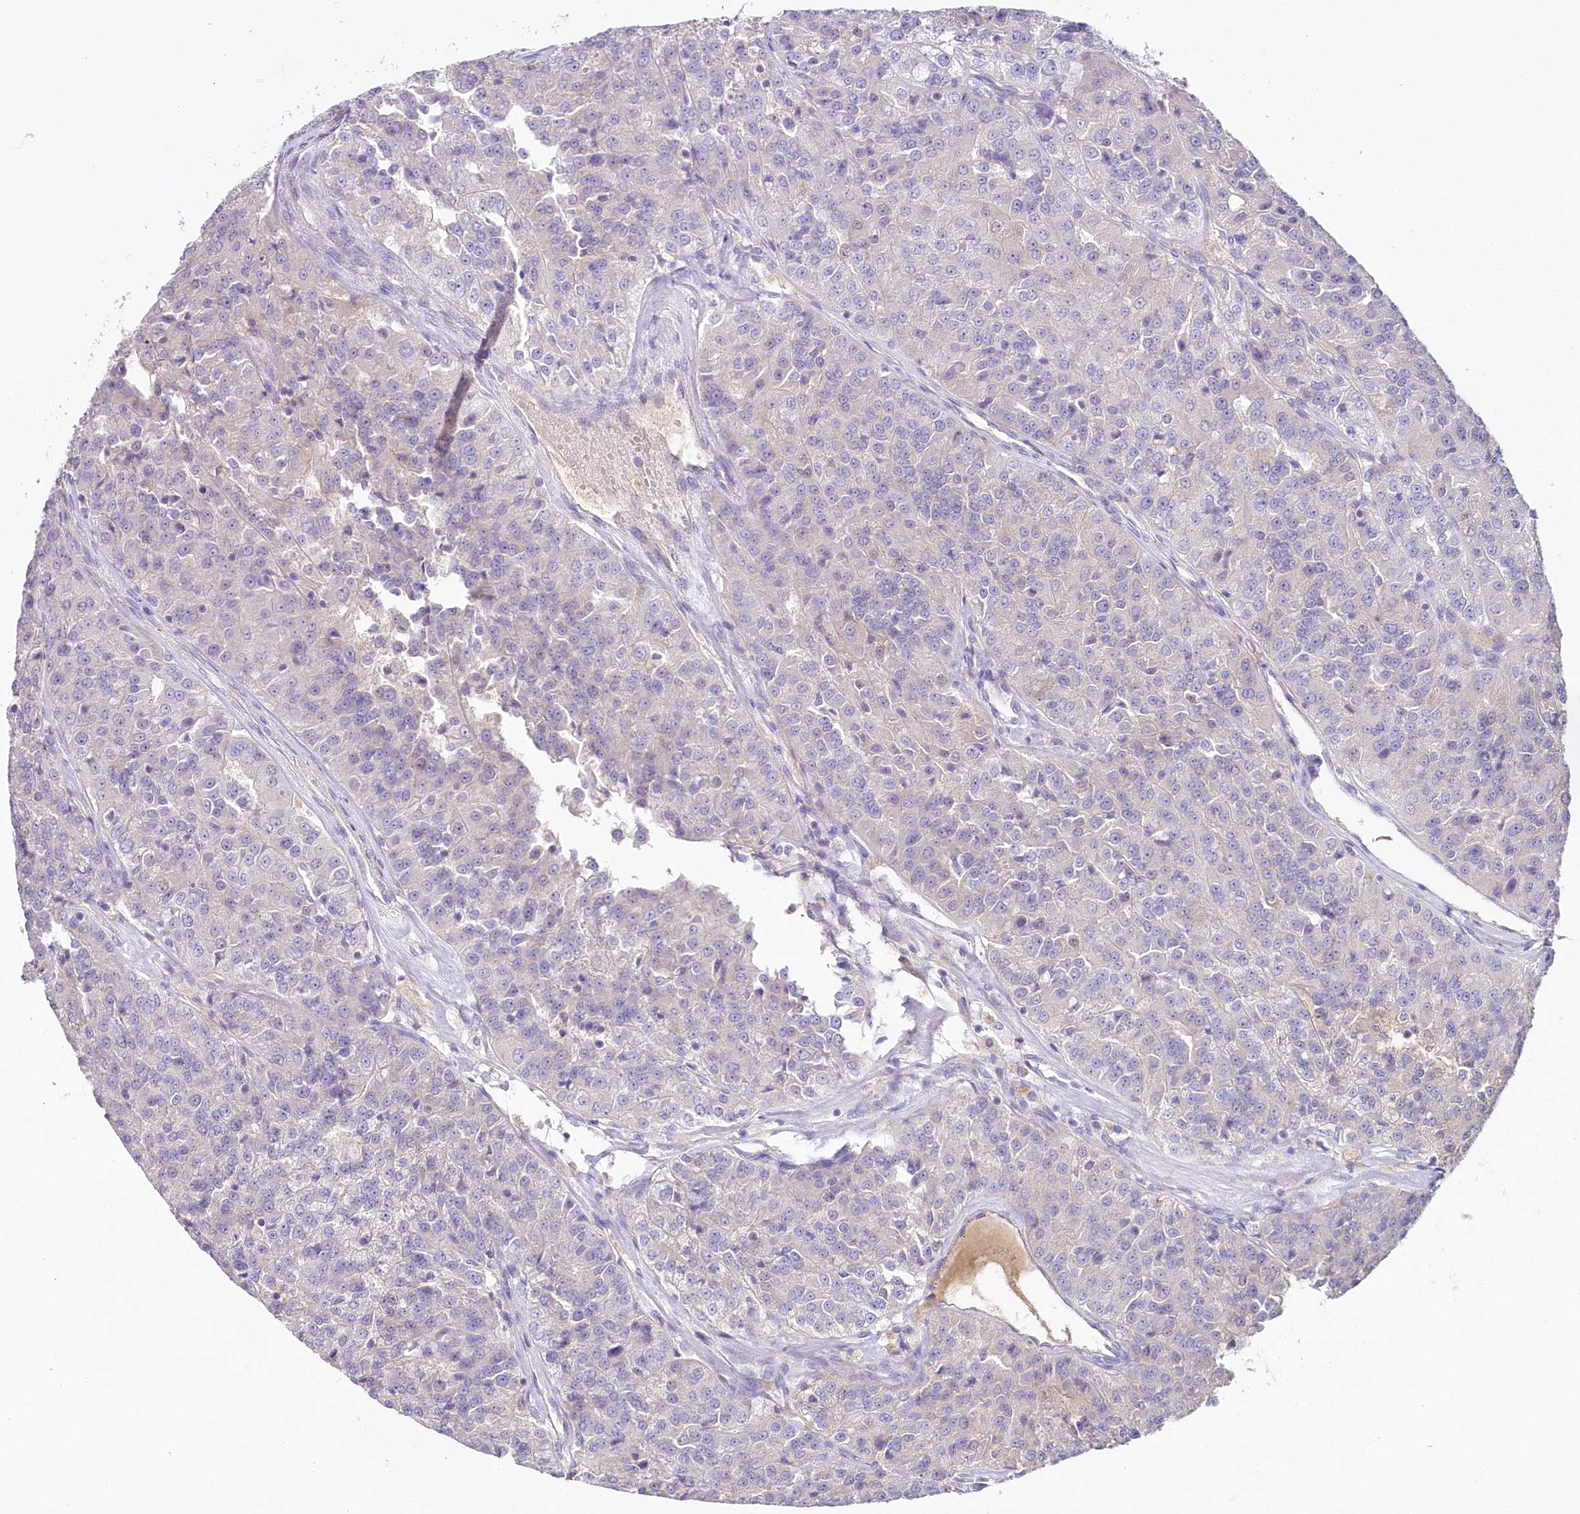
{"staining": {"intensity": "negative", "quantity": "none", "location": "none"}, "tissue": "renal cancer", "cell_type": "Tumor cells", "image_type": "cancer", "snomed": [{"axis": "morphology", "description": "Adenocarcinoma, NOS"}, {"axis": "topography", "description": "Kidney"}], "caption": "DAB (3,3'-diaminobenzidine) immunohistochemical staining of renal cancer exhibits no significant staining in tumor cells.", "gene": "HPD", "patient": {"sex": "female", "age": 63}}